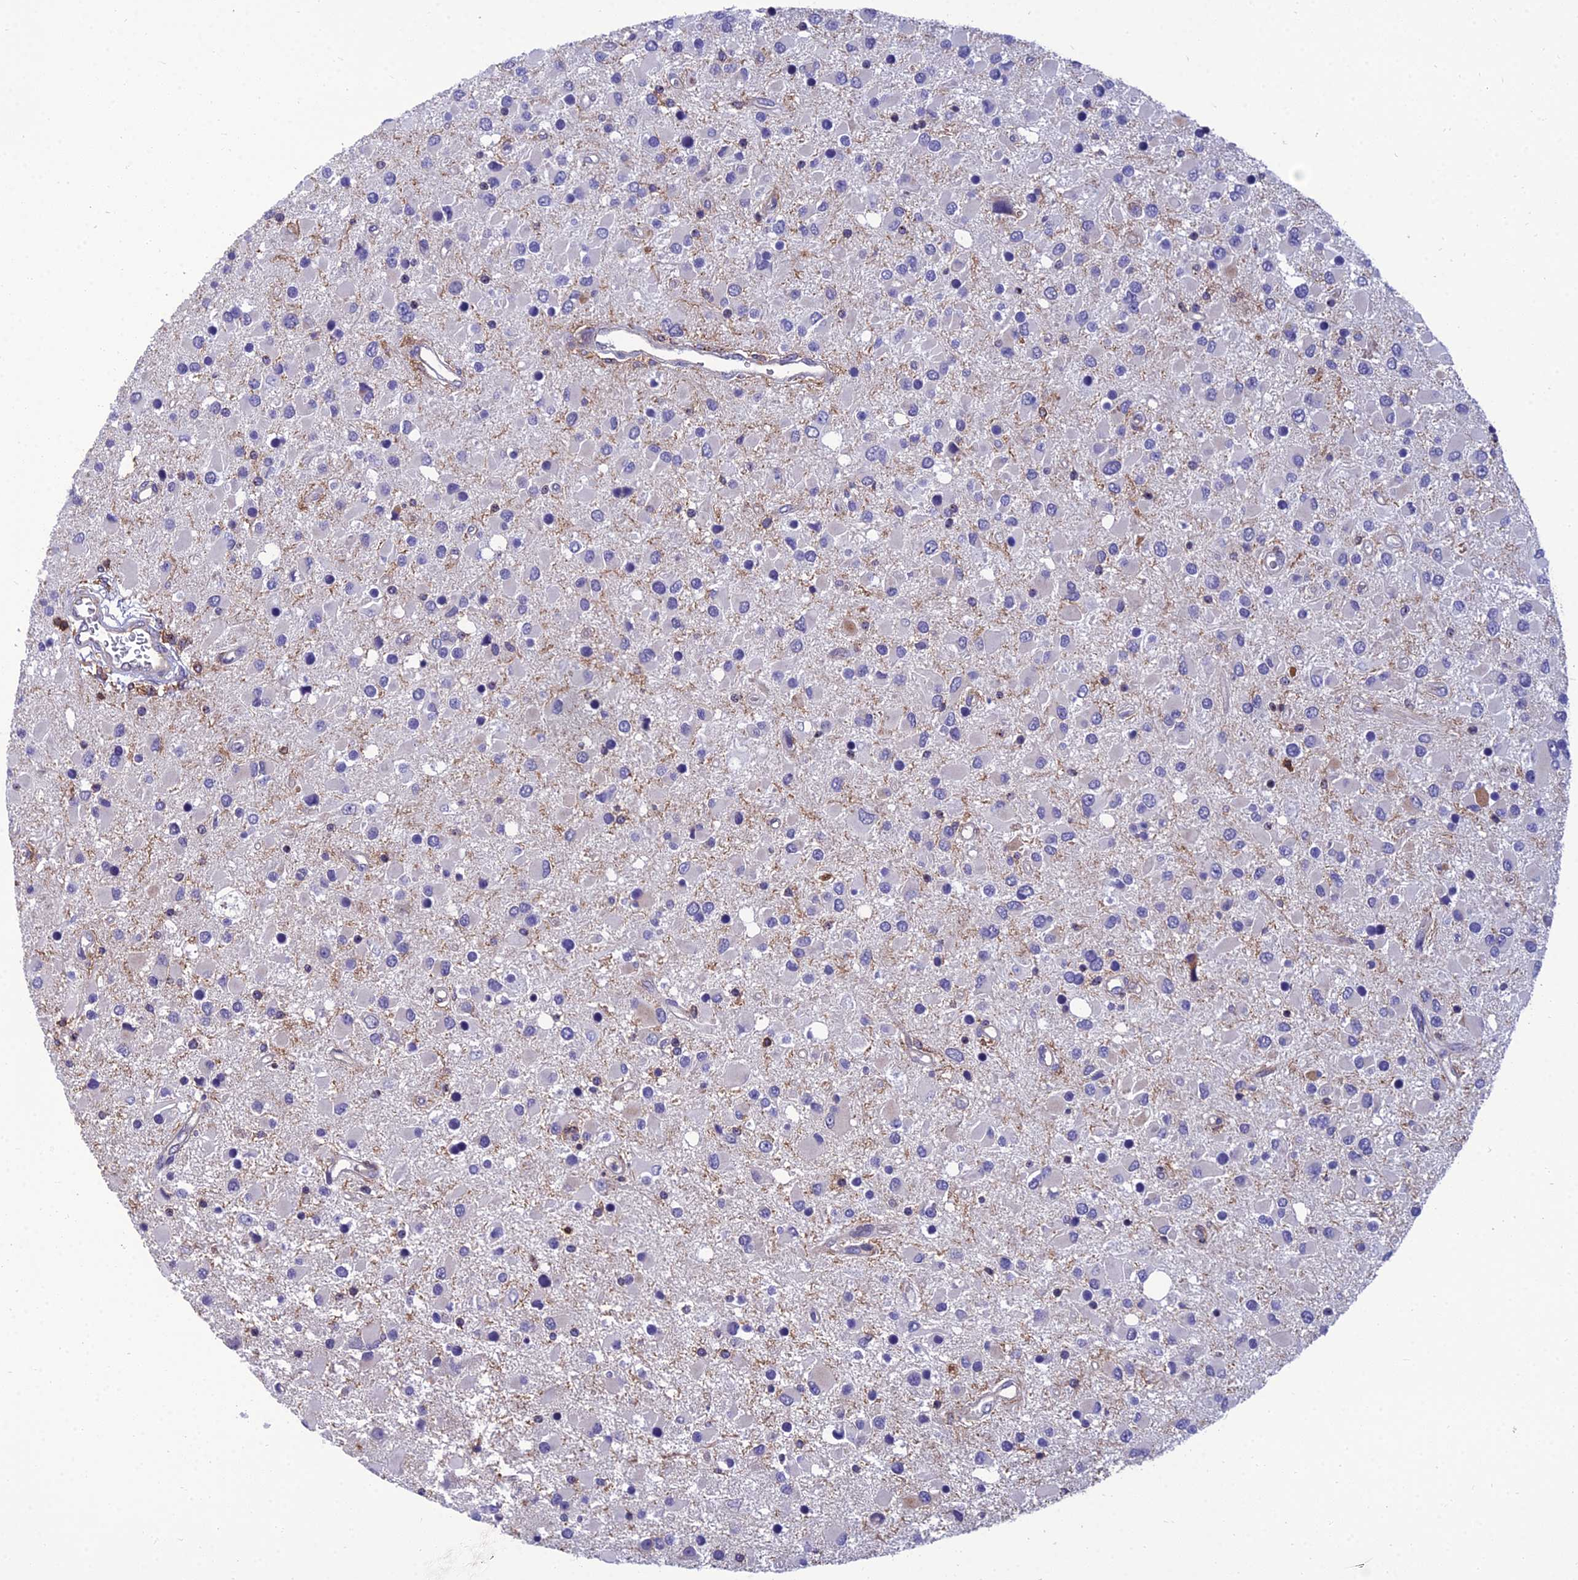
{"staining": {"intensity": "negative", "quantity": "none", "location": "none"}, "tissue": "glioma", "cell_type": "Tumor cells", "image_type": "cancer", "snomed": [{"axis": "morphology", "description": "Glioma, malignant, High grade"}, {"axis": "topography", "description": "Brain"}], "caption": "This is a photomicrograph of immunohistochemistry (IHC) staining of high-grade glioma (malignant), which shows no staining in tumor cells.", "gene": "PPP1R18", "patient": {"sex": "male", "age": 53}}